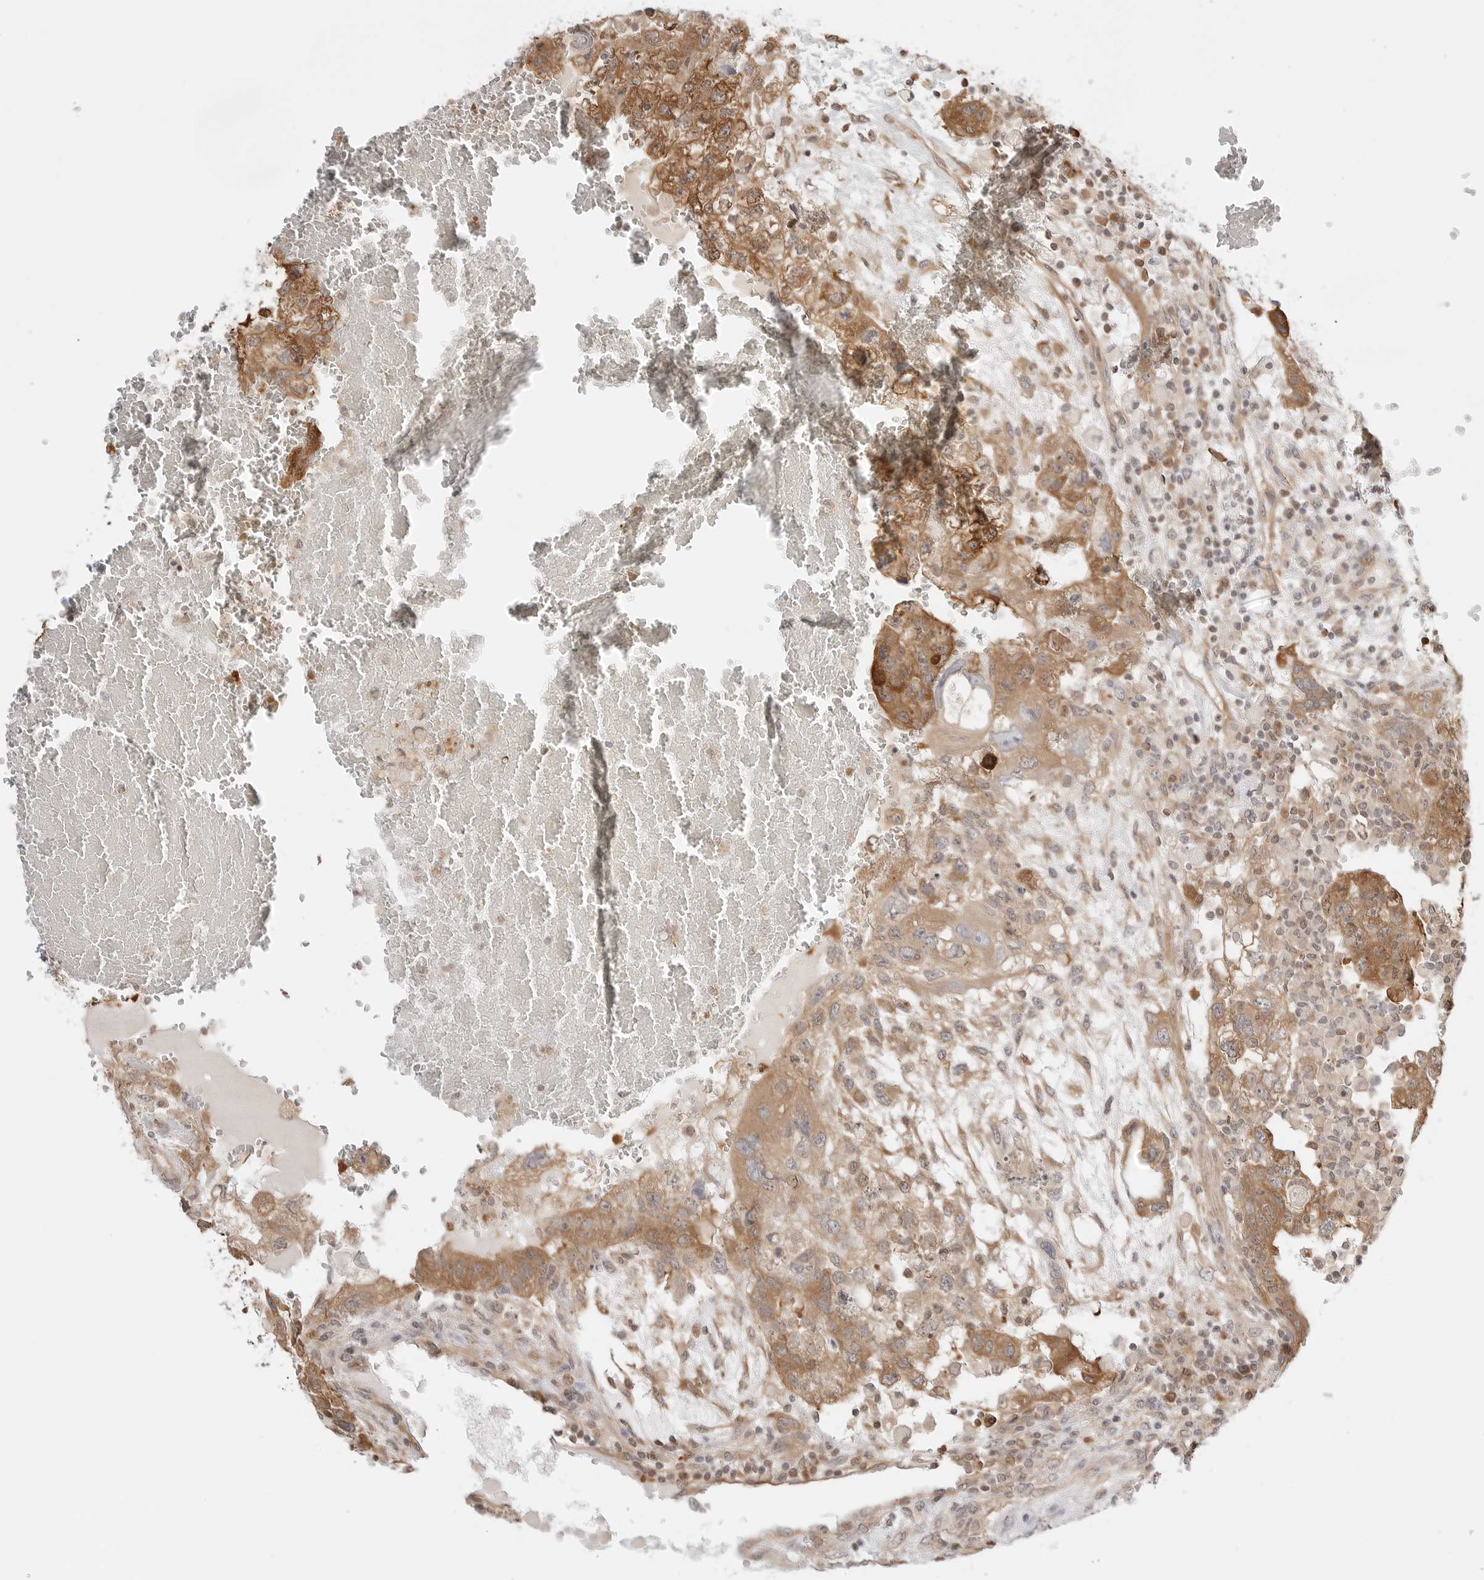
{"staining": {"intensity": "moderate", "quantity": ">75%", "location": "cytoplasmic/membranous"}, "tissue": "testis cancer", "cell_type": "Tumor cells", "image_type": "cancer", "snomed": [{"axis": "morphology", "description": "Carcinoma, Embryonal, NOS"}, {"axis": "topography", "description": "Testis"}], "caption": "Testis cancer (embryonal carcinoma) tissue shows moderate cytoplasmic/membranous staining in about >75% of tumor cells, visualized by immunohistochemistry.", "gene": "NUDC", "patient": {"sex": "male", "age": 36}}